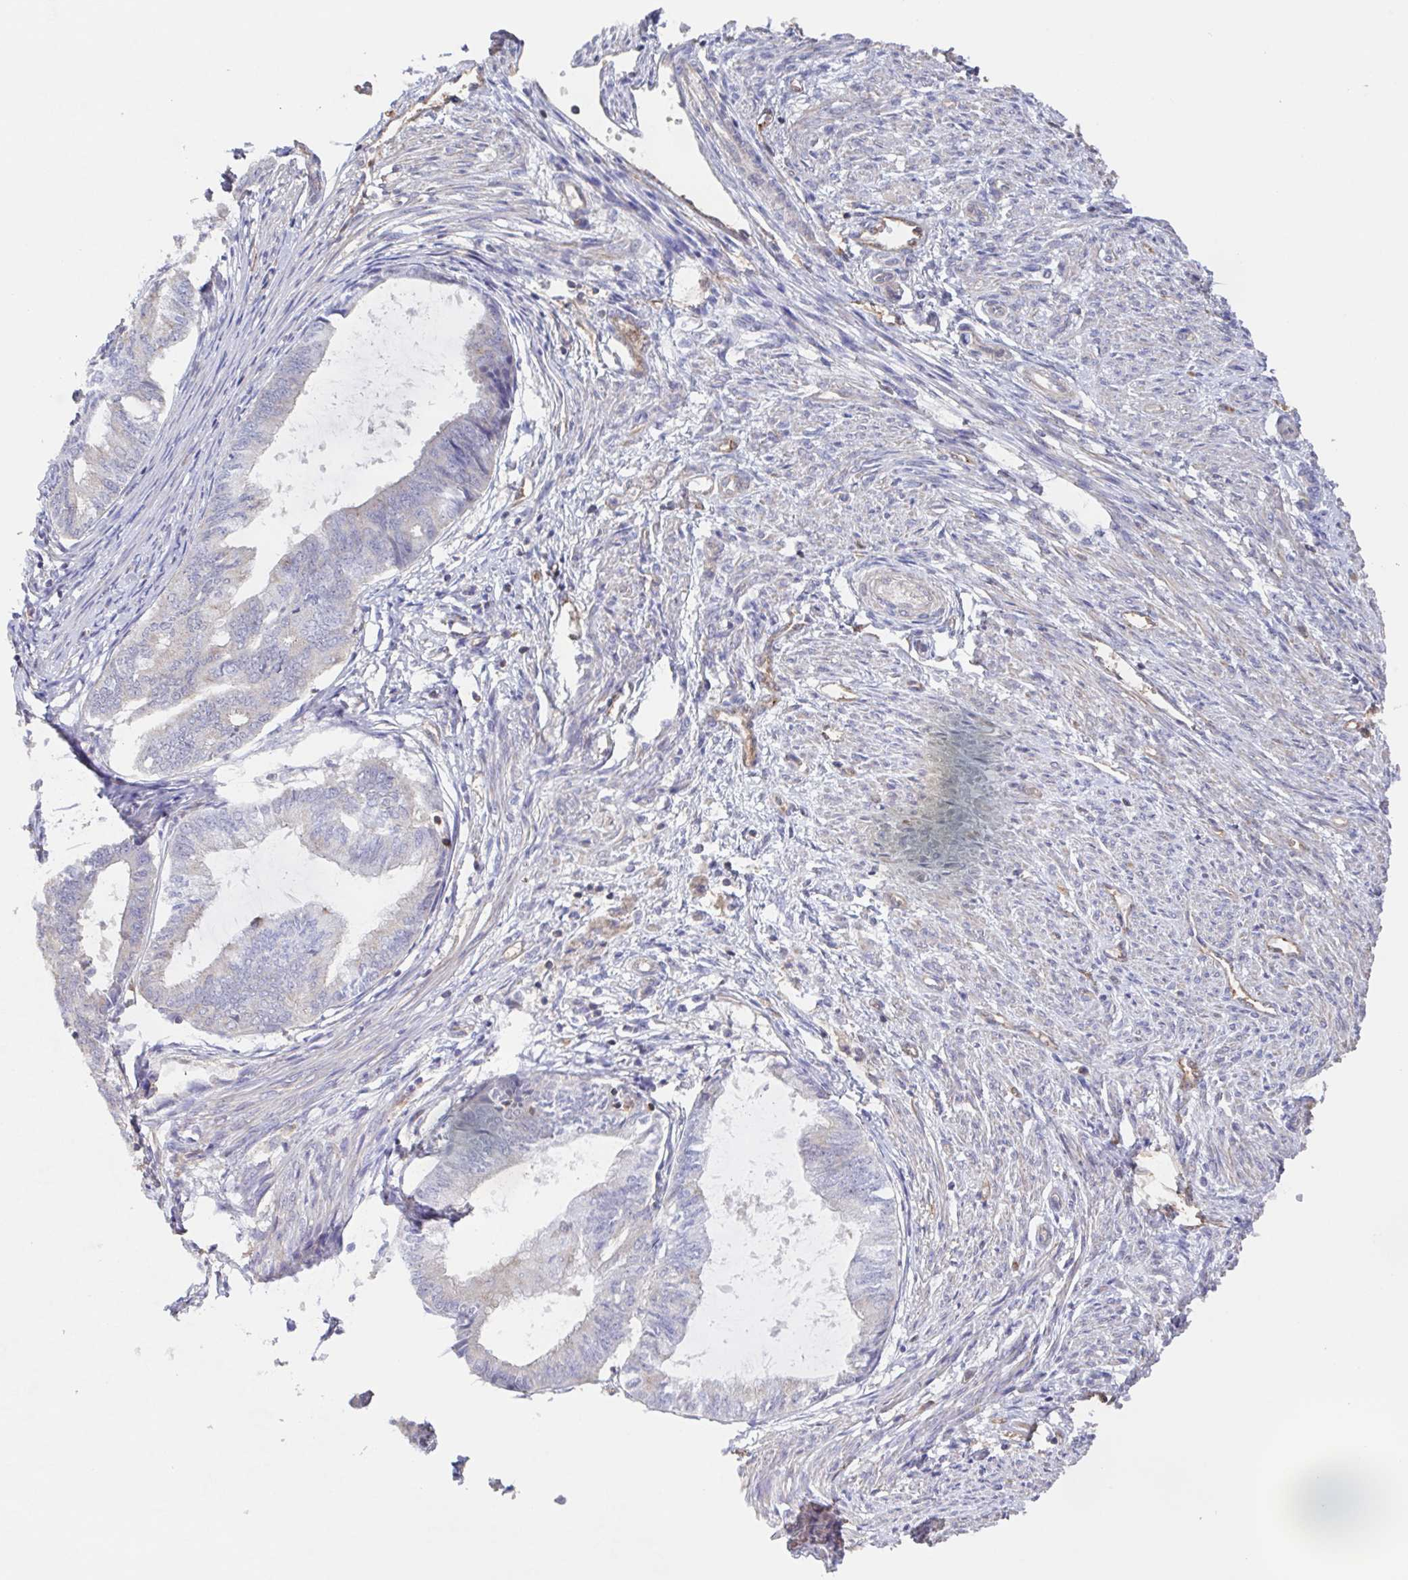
{"staining": {"intensity": "negative", "quantity": "none", "location": "none"}, "tissue": "endometrial cancer", "cell_type": "Tumor cells", "image_type": "cancer", "snomed": [{"axis": "morphology", "description": "Adenocarcinoma, NOS"}, {"axis": "topography", "description": "Endometrium"}], "caption": "An image of adenocarcinoma (endometrial) stained for a protein shows no brown staining in tumor cells.", "gene": "AGFG2", "patient": {"sex": "female", "age": 86}}